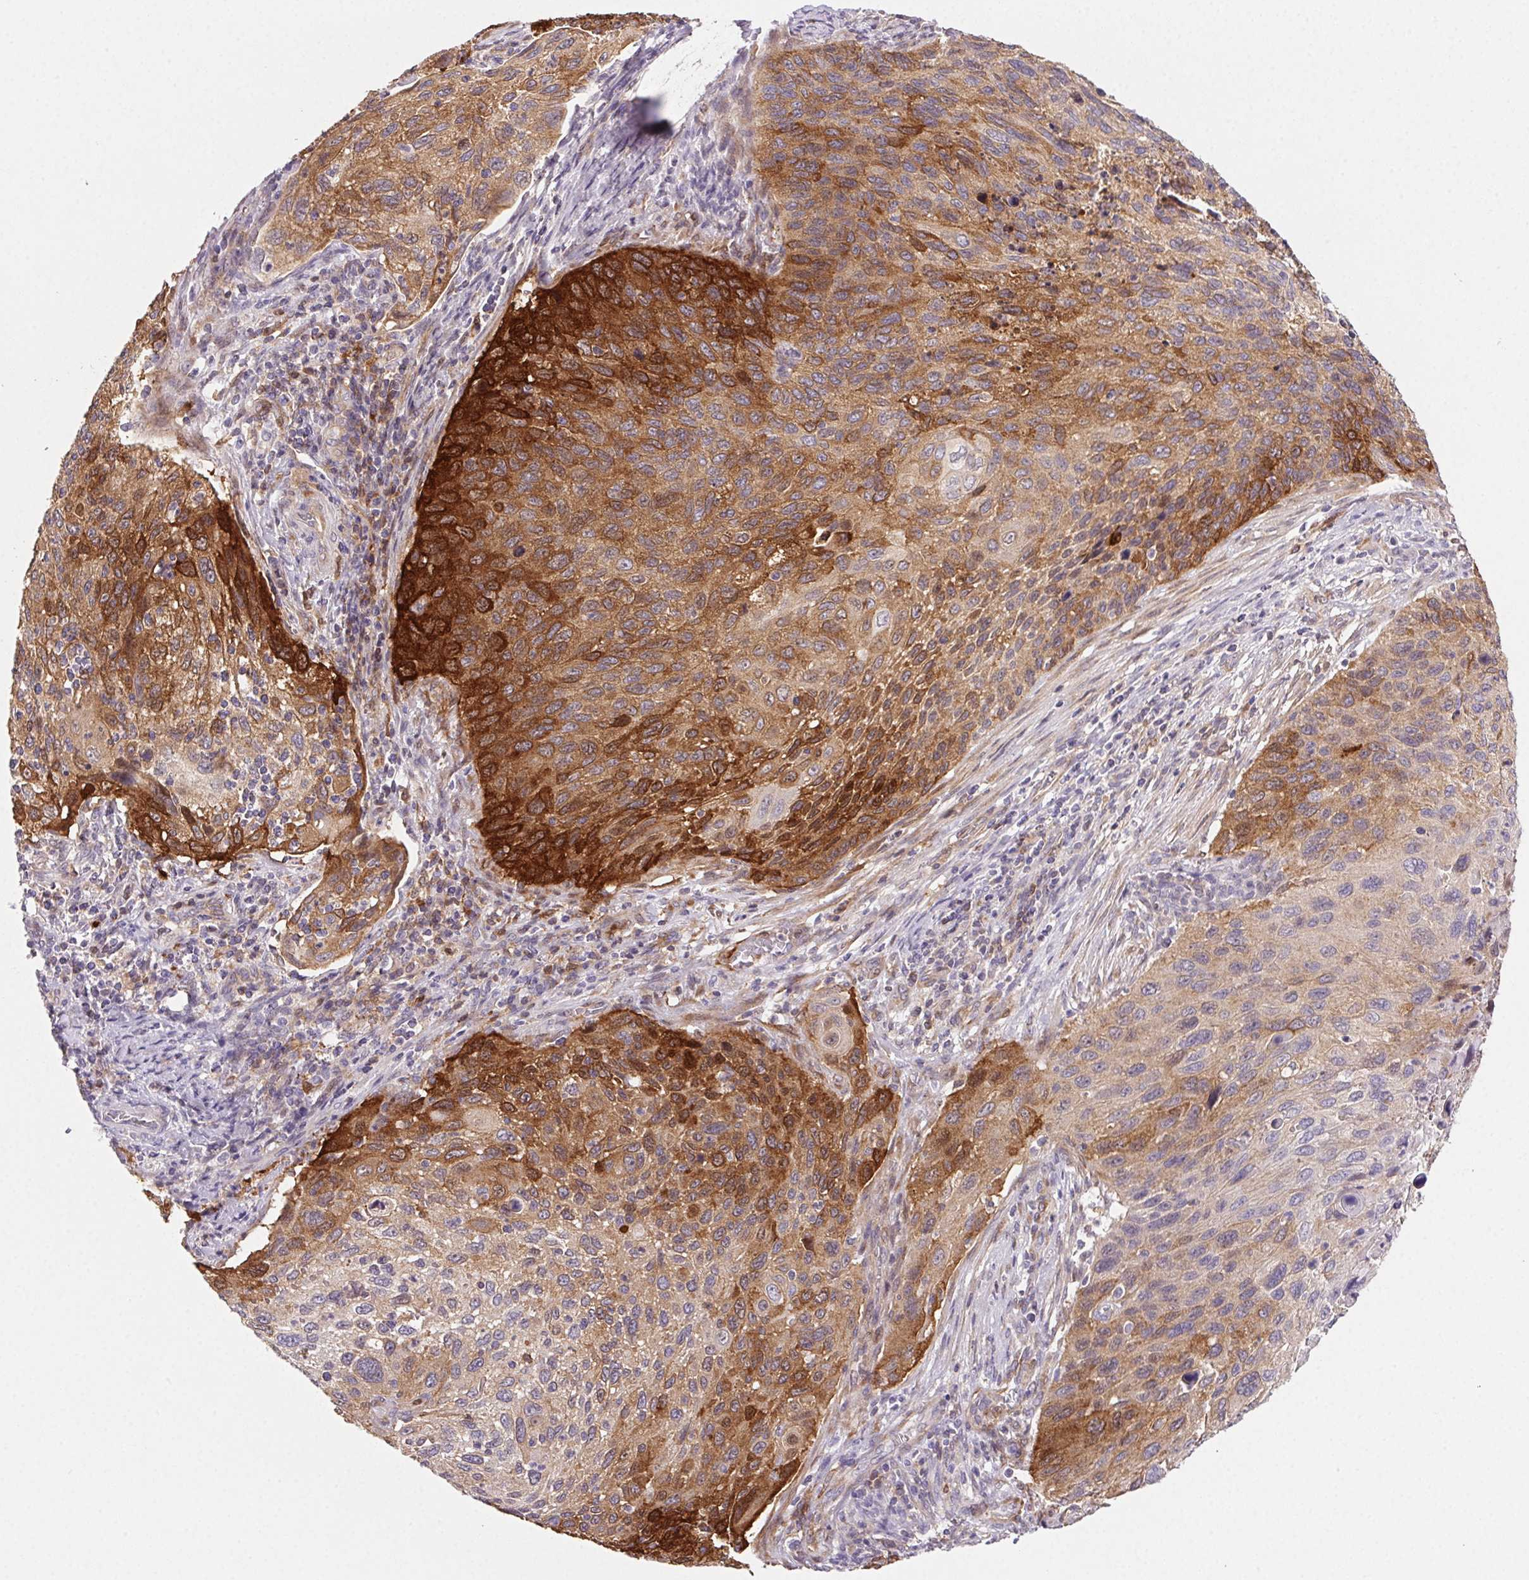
{"staining": {"intensity": "strong", "quantity": "25%-75%", "location": "cytoplasmic/membranous"}, "tissue": "cervical cancer", "cell_type": "Tumor cells", "image_type": "cancer", "snomed": [{"axis": "morphology", "description": "Squamous cell carcinoma, NOS"}, {"axis": "topography", "description": "Cervix"}], "caption": "Tumor cells demonstrate strong cytoplasmic/membranous staining in approximately 25%-75% of cells in cervical squamous cell carcinoma.", "gene": "GBP1", "patient": {"sex": "female", "age": 70}}